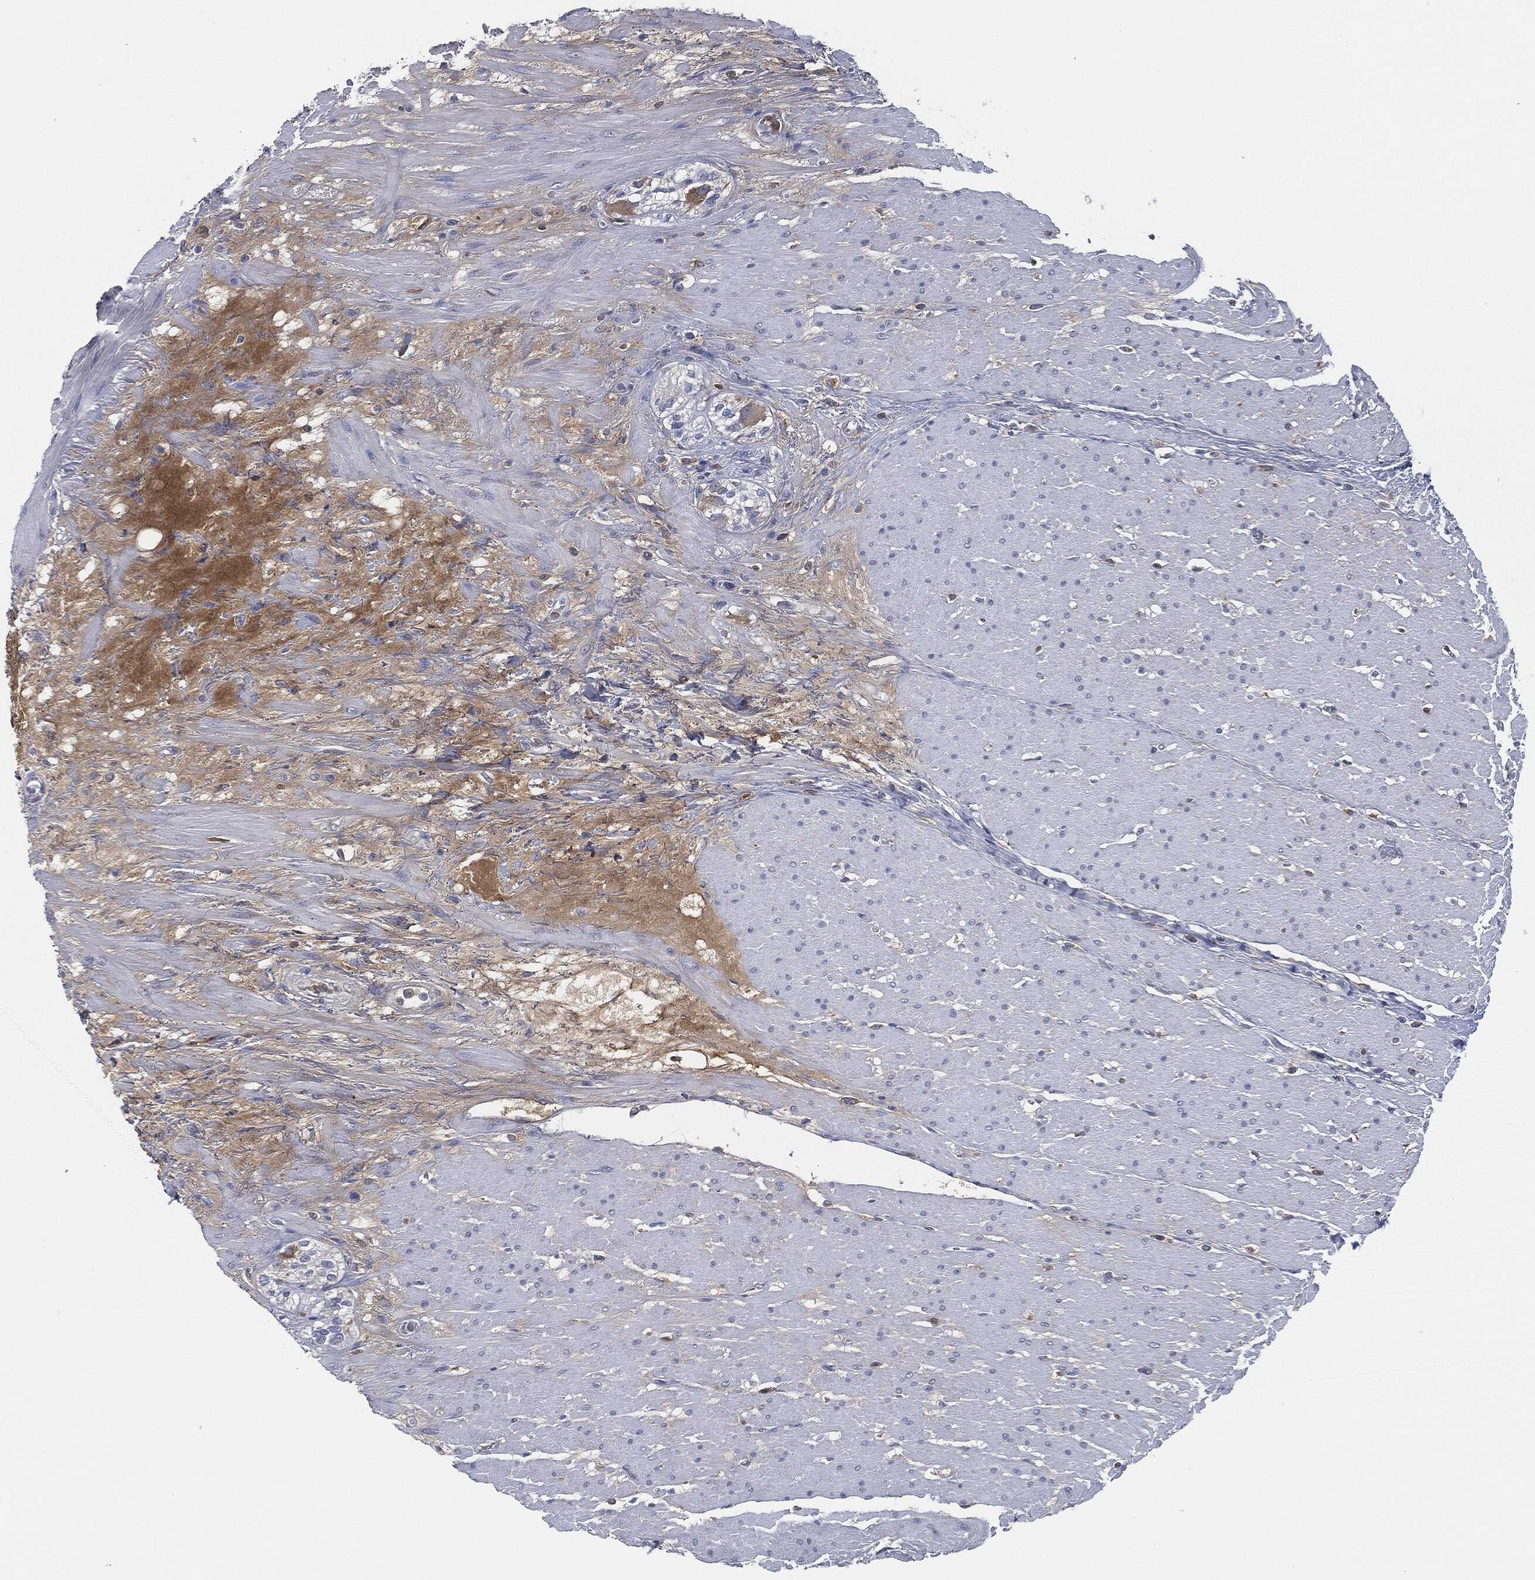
{"staining": {"intensity": "negative", "quantity": "none", "location": "none"}, "tissue": "smooth muscle", "cell_type": "Smooth muscle cells", "image_type": "normal", "snomed": [{"axis": "morphology", "description": "Normal tissue, NOS"}, {"axis": "topography", "description": "Soft tissue"}, {"axis": "topography", "description": "Smooth muscle"}], "caption": "A high-resolution micrograph shows immunohistochemistry staining of benign smooth muscle, which demonstrates no significant staining in smooth muscle cells.", "gene": "SIGLEC7", "patient": {"sex": "male", "age": 72}}